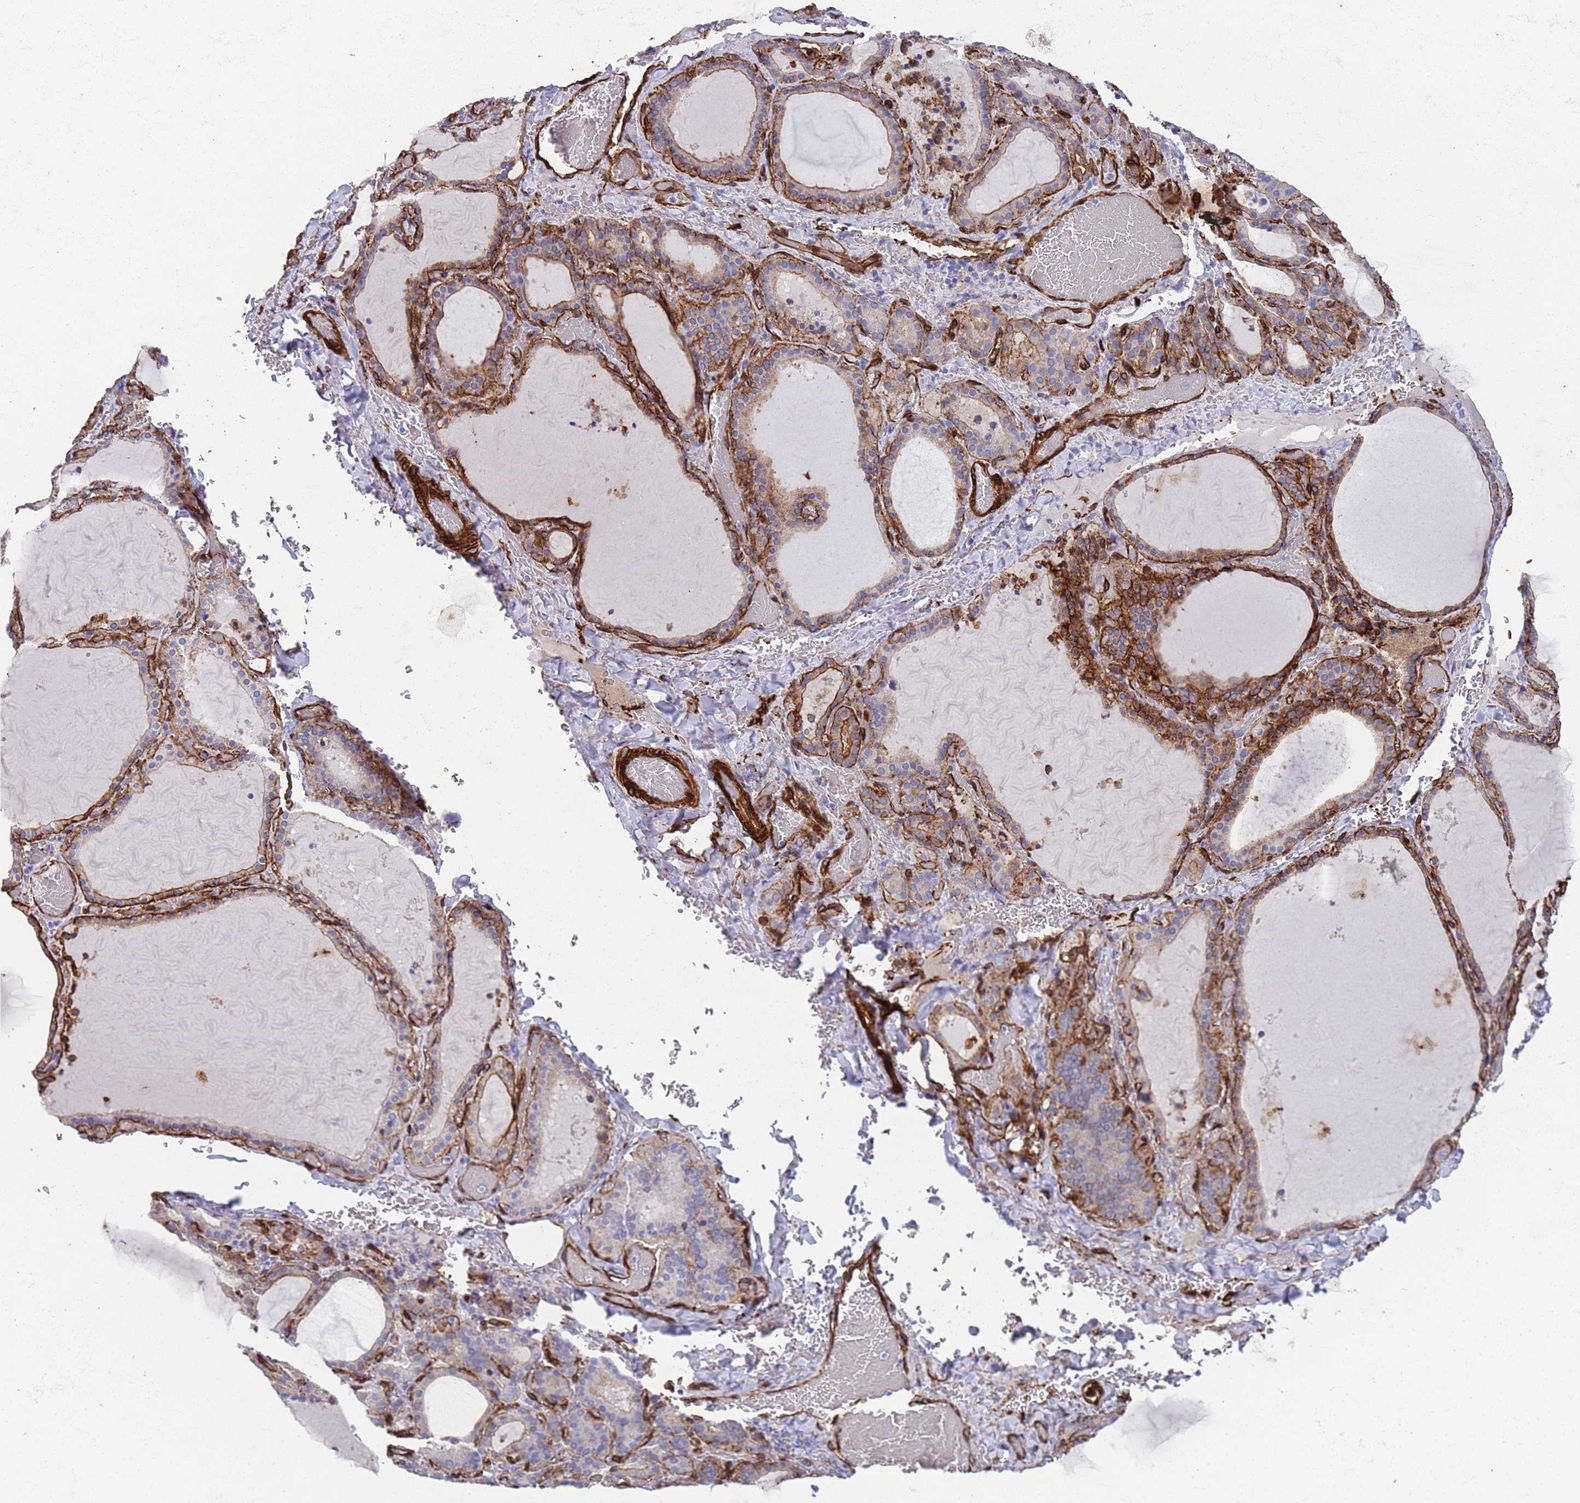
{"staining": {"intensity": "strong", "quantity": ">75%", "location": "cytoplasmic/membranous"}, "tissue": "thyroid gland", "cell_type": "Glandular cells", "image_type": "normal", "snomed": [{"axis": "morphology", "description": "Normal tissue, NOS"}, {"axis": "topography", "description": "Thyroid gland"}], "caption": "IHC micrograph of normal thyroid gland: thyroid gland stained using immunohistochemistry (IHC) shows high levels of strong protein expression localized specifically in the cytoplasmic/membranous of glandular cells, appearing as a cytoplasmic/membranous brown color.", "gene": "CAV2", "patient": {"sex": "female", "age": 39}}